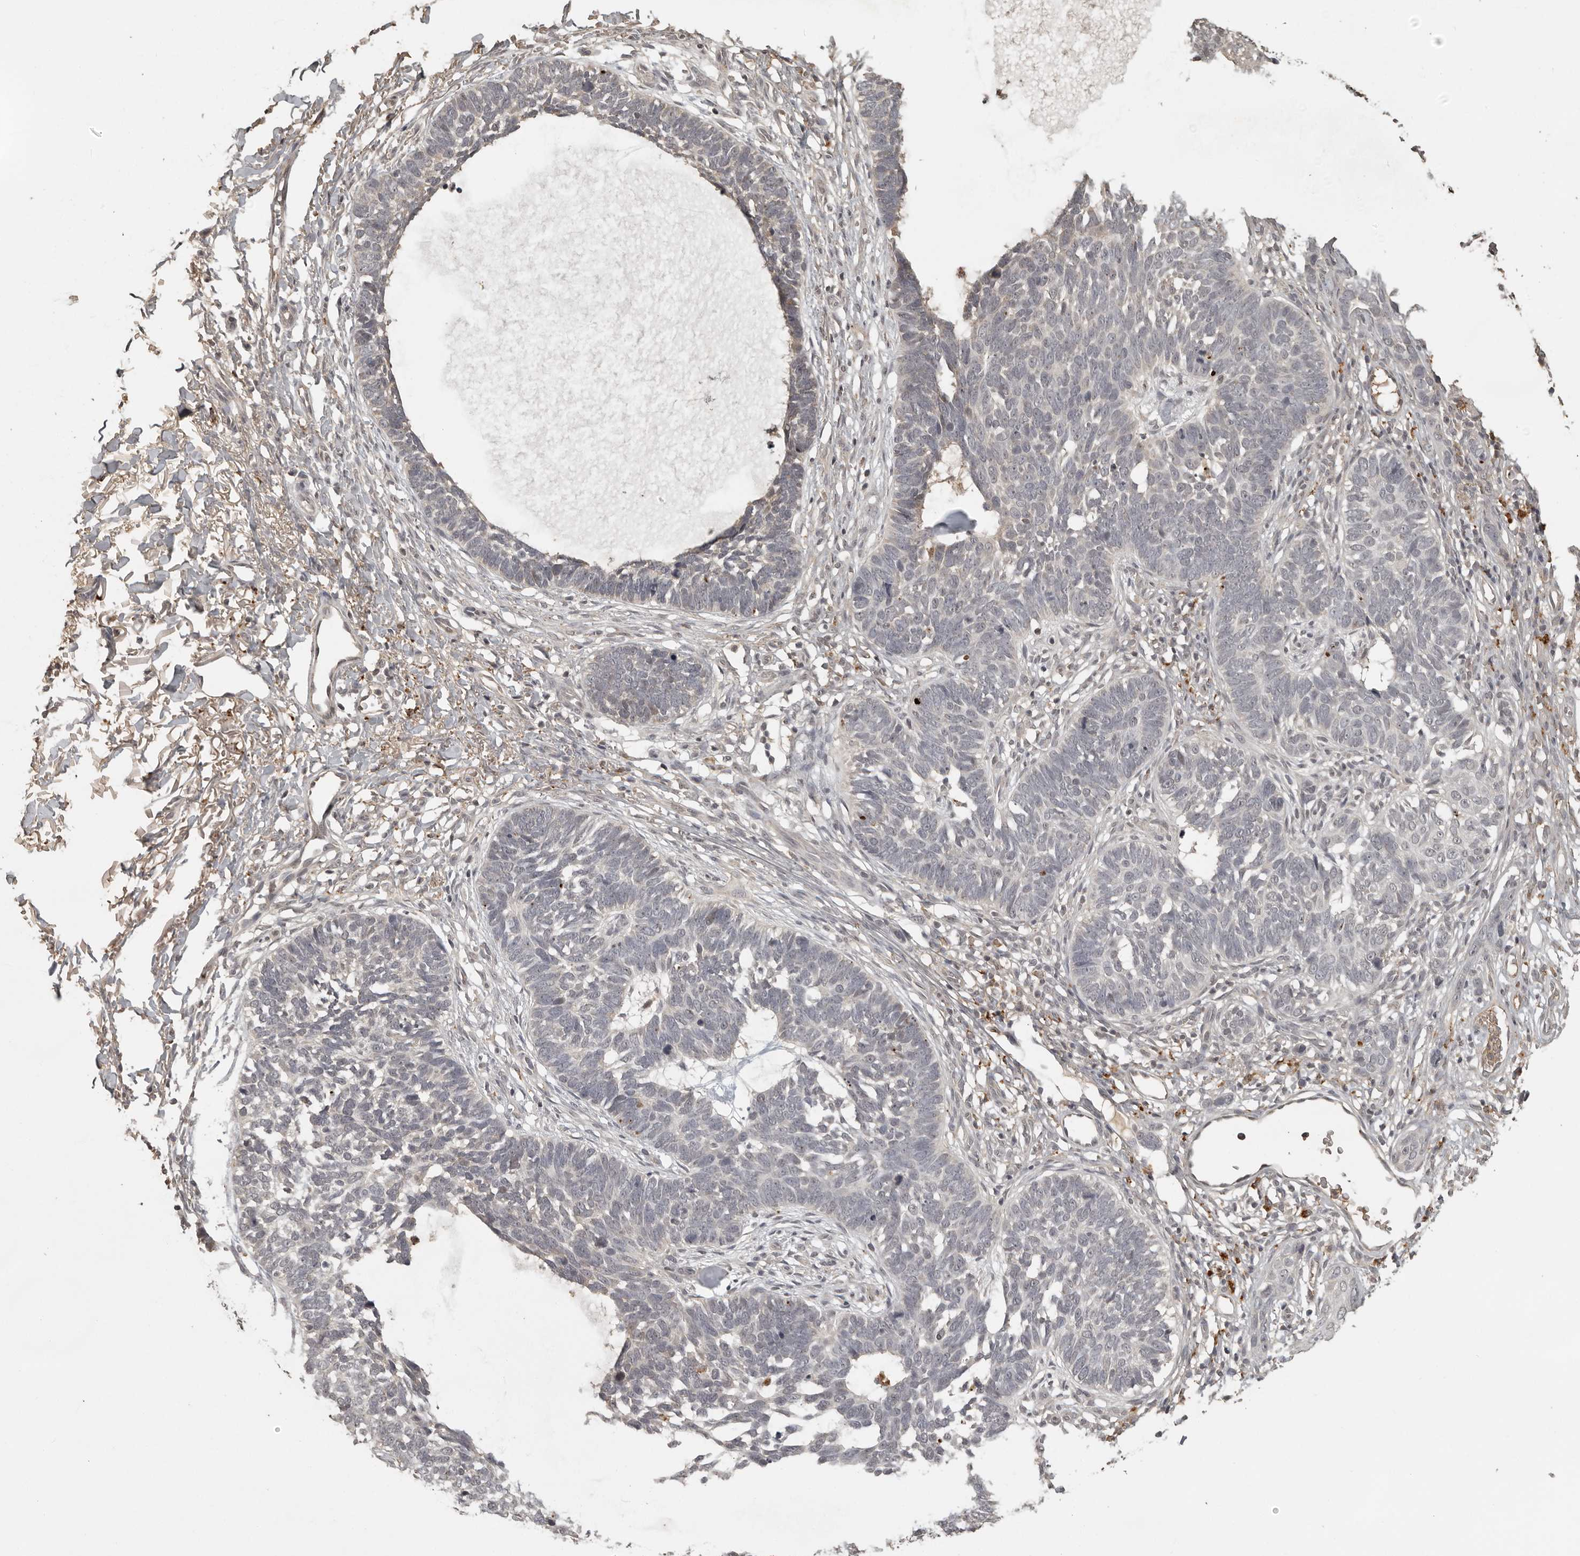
{"staining": {"intensity": "negative", "quantity": "none", "location": "none"}, "tissue": "skin cancer", "cell_type": "Tumor cells", "image_type": "cancer", "snomed": [{"axis": "morphology", "description": "Normal tissue, NOS"}, {"axis": "morphology", "description": "Basal cell carcinoma"}, {"axis": "topography", "description": "Skin"}], "caption": "Skin cancer (basal cell carcinoma) was stained to show a protein in brown. There is no significant staining in tumor cells.", "gene": "CTF1", "patient": {"sex": "male", "age": 77}}